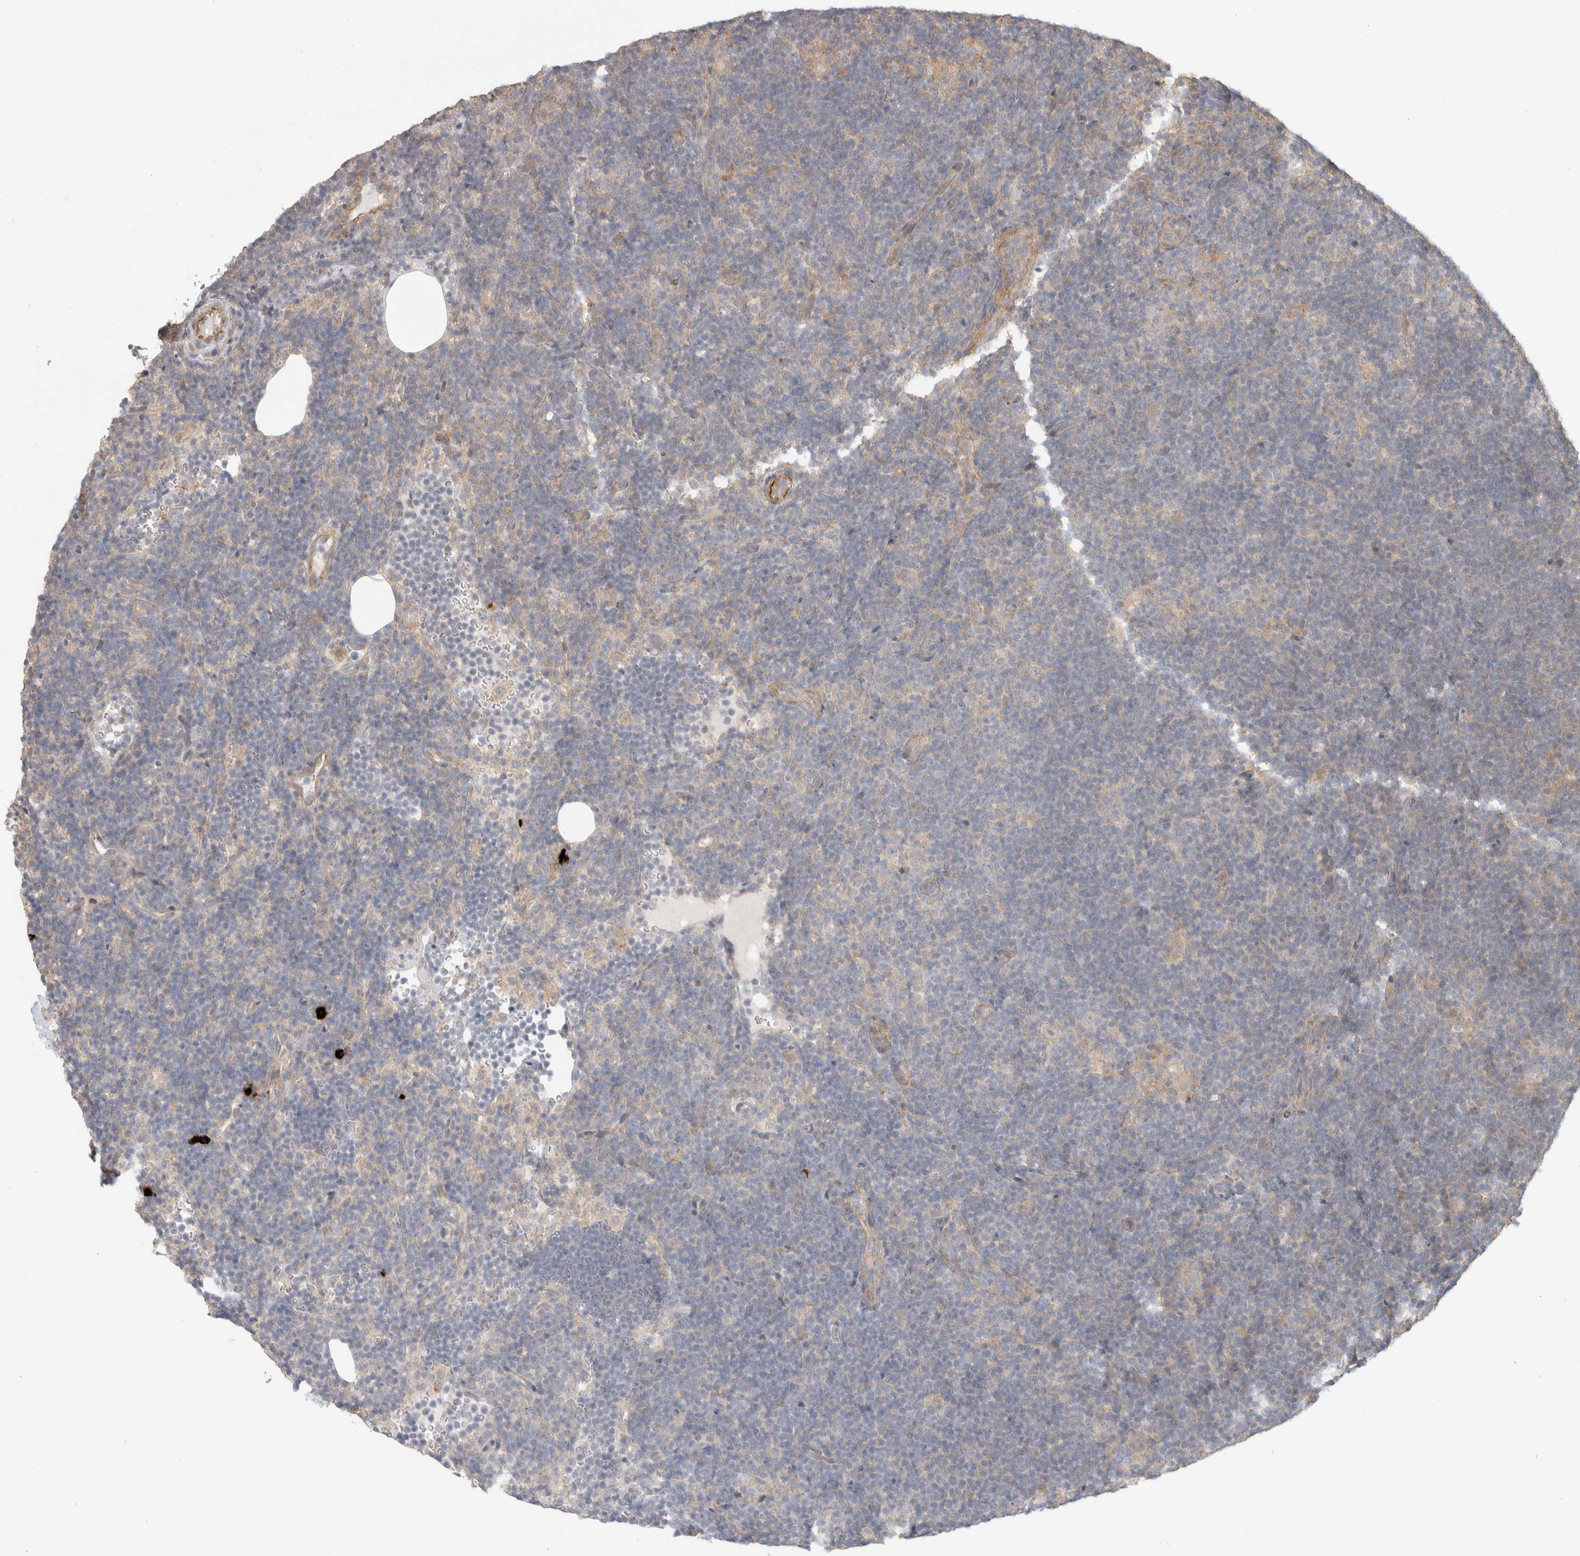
{"staining": {"intensity": "negative", "quantity": "none", "location": "none"}, "tissue": "lymphoma", "cell_type": "Tumor cells", "image_type": "cancer", "snomed": [{"axis": "morphology", "description": "Hodgkin's disease, NOS"}, {"axis": "topography", "description": "Lymph node"}], "caption": "An IHC image of Hodgkin's disease is shown. There is no staining in tumor cells of Hodgkin's disease. (DAB (3,3'-diaminobenzidine) immunohistochemistry visualized using brightfield microscopy, high magnification).", "gene": "HSPG2", "patient": {"sex": "female", "age": 57}}